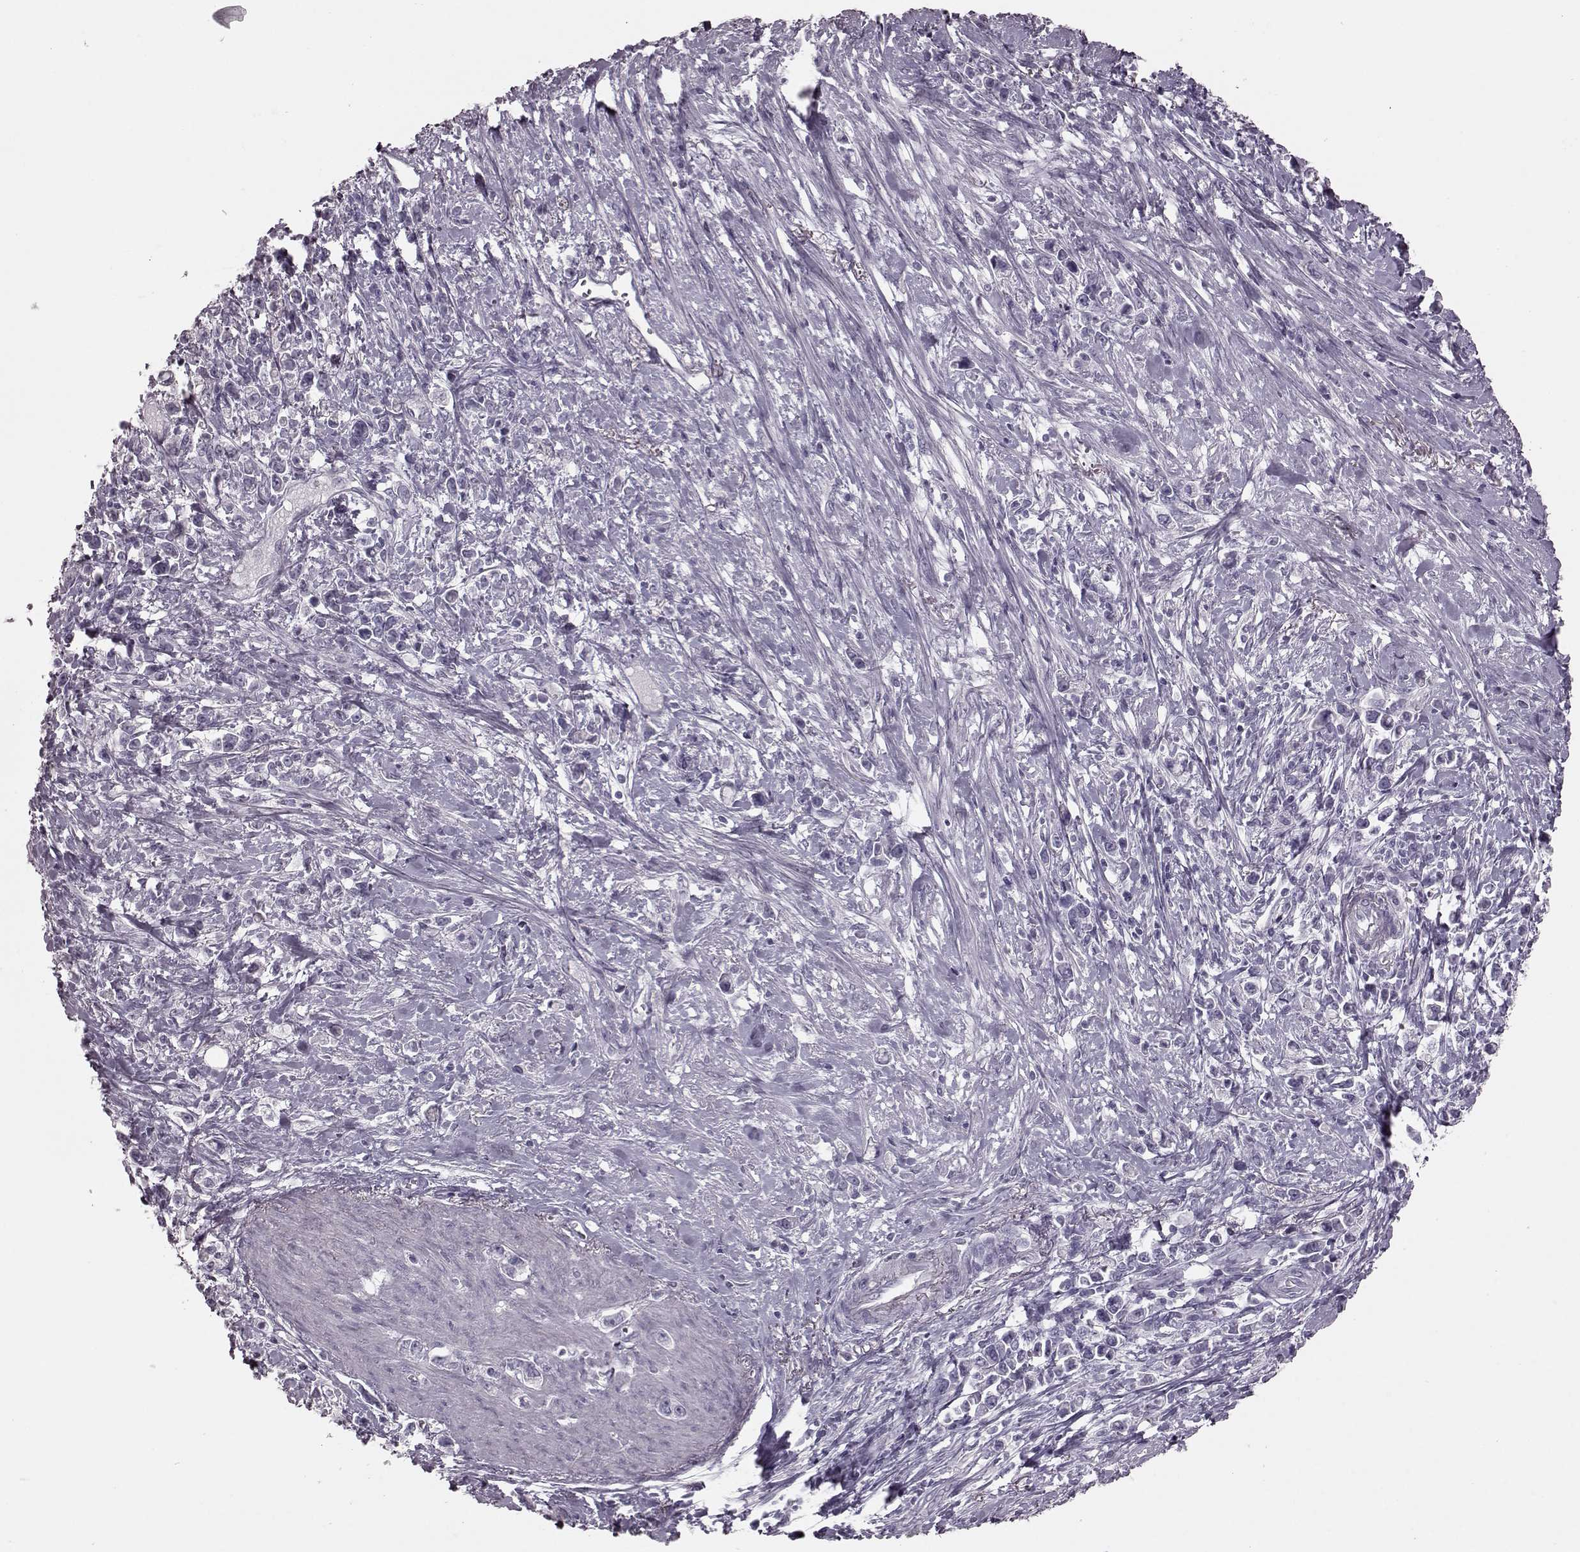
{"staining": {"intensity": "negative", "quantity": "none", "location": "none"}, "tissue": "stomach cancer", "cell_type": "Tumor cells", "image_type": "cancer", "snomed": [{"axis": "morphology", "description": "Adenocarcinoma, NOS"}, {"axis": "topography", "description": "Stomach"}], "caption": "Immunohistochemical staining of stomach cancer exhibits no significant expression in tumor cells.", "gene": "CRYBA2", "patient": {"sex": "male", "age": 63}}